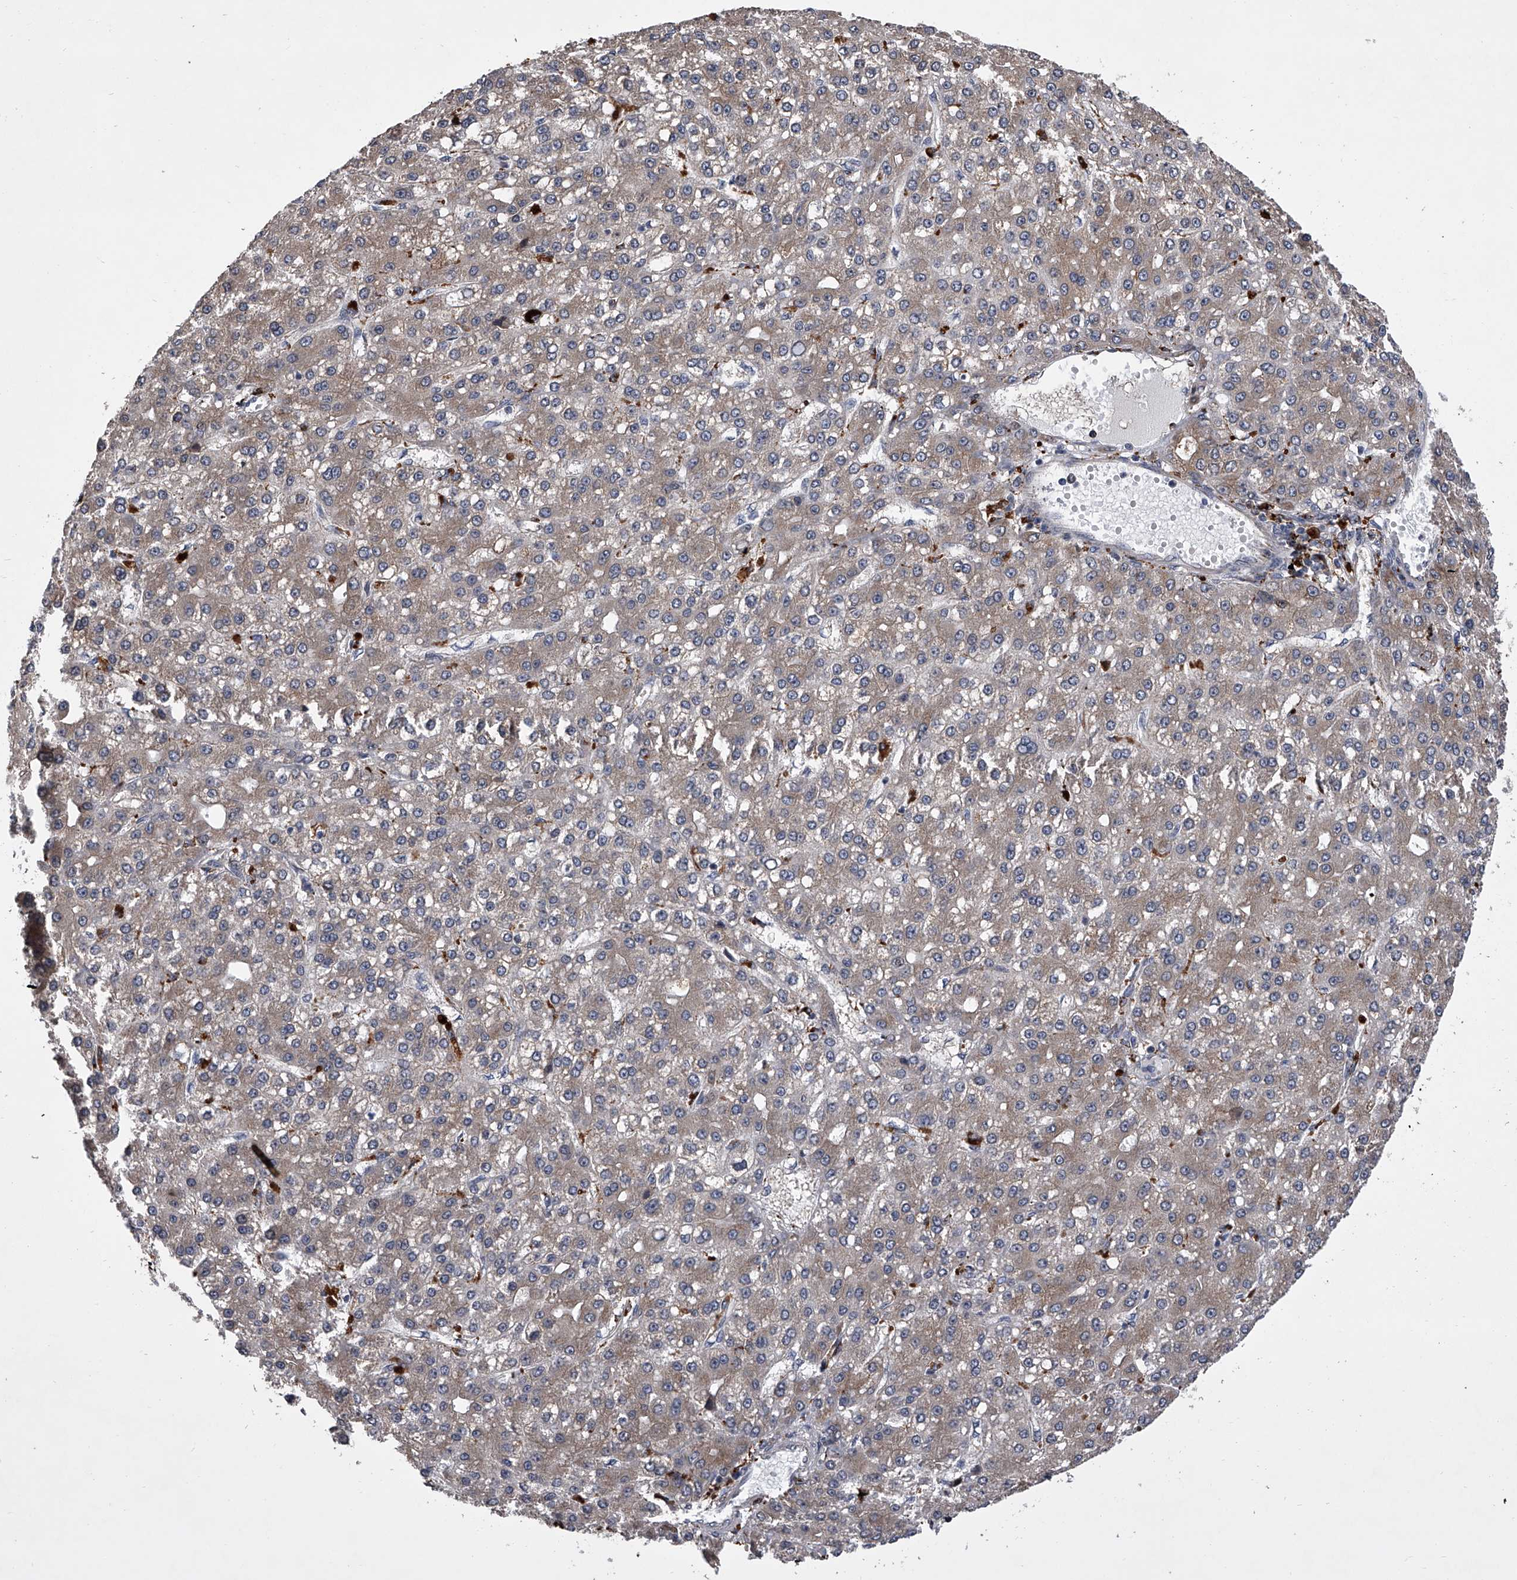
{"staining": {"intensity": "weak", "quantity": ">75%", "location": "cytoplasmic/membranous"}, "tissue": "liver cancer", "cell_type": "Tumor cells", "image_type": "cancer", "snomed": [{"axis": "morphology", "description": "Carcinoma, Hepatocellular, NOS"}, {"axis": "topography", "description": "Liver"}], "caption": "Human hepatocellular carcinoma (liver) stained for a protein (brown) exhibits weak cytoplasmic/membranous positive expression in approximately >75% of tumor cells.", "gene": "TRIM8", "patient": {"sex": "male", "age": 67}}